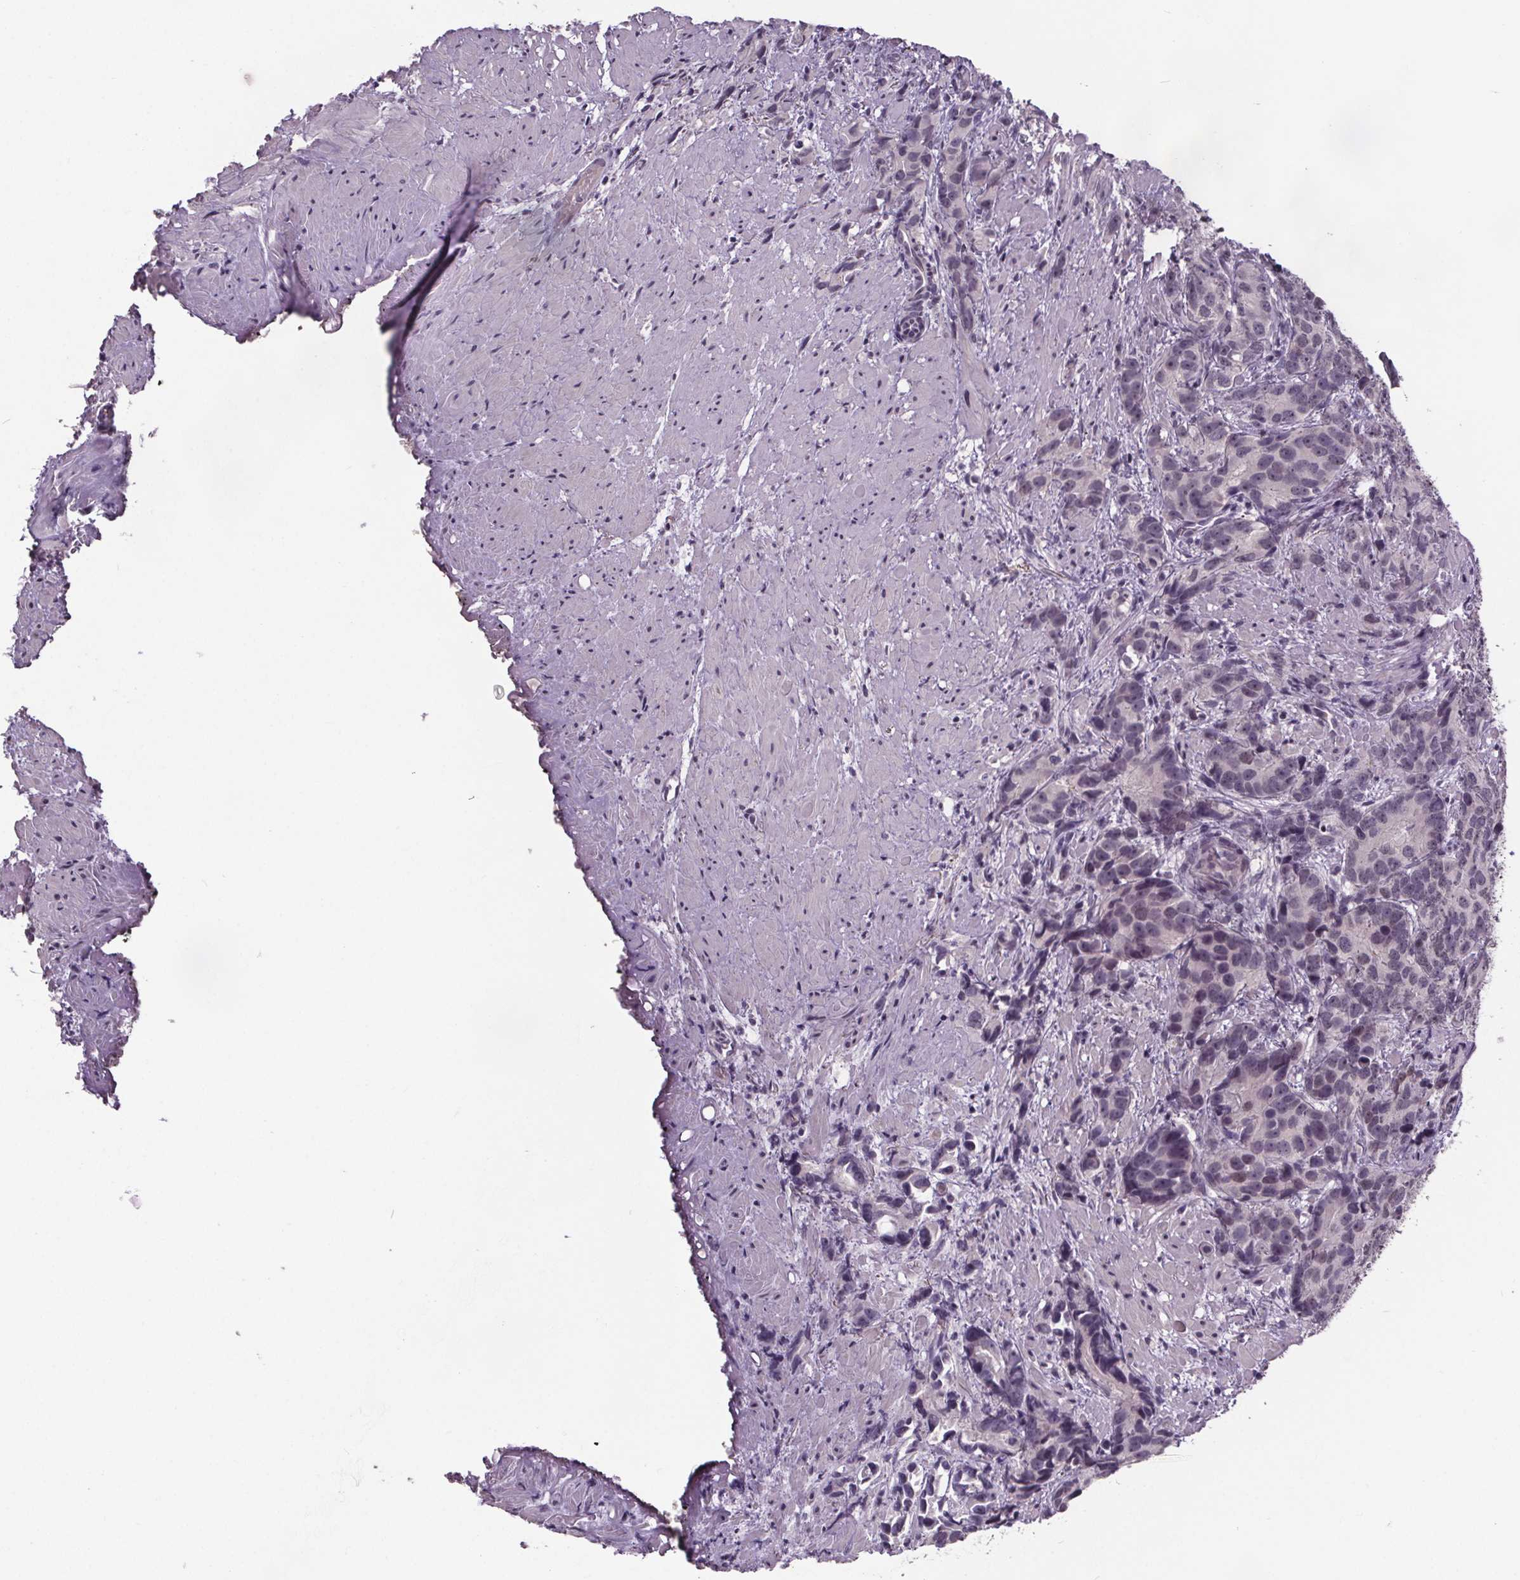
{"staining": {"intensity": "negative", "quantity": "none", "location": "none"}, "tissue": "prostate cancer", "cell_type": "Tumor cells", "image_type": "cancer", "snomed": [{"axis": "morphology", "description": "Adenocarcinoma, High grade"}, {"axis": "topography", "description": "Prostate"}], "caption": "Human prostate high-grade adenocarcinoma stained for a protein using IHC reveals no positivity in tumor cells.", "gene": "NKX6-1", "patient": {"sex": "male", "age": 90}}